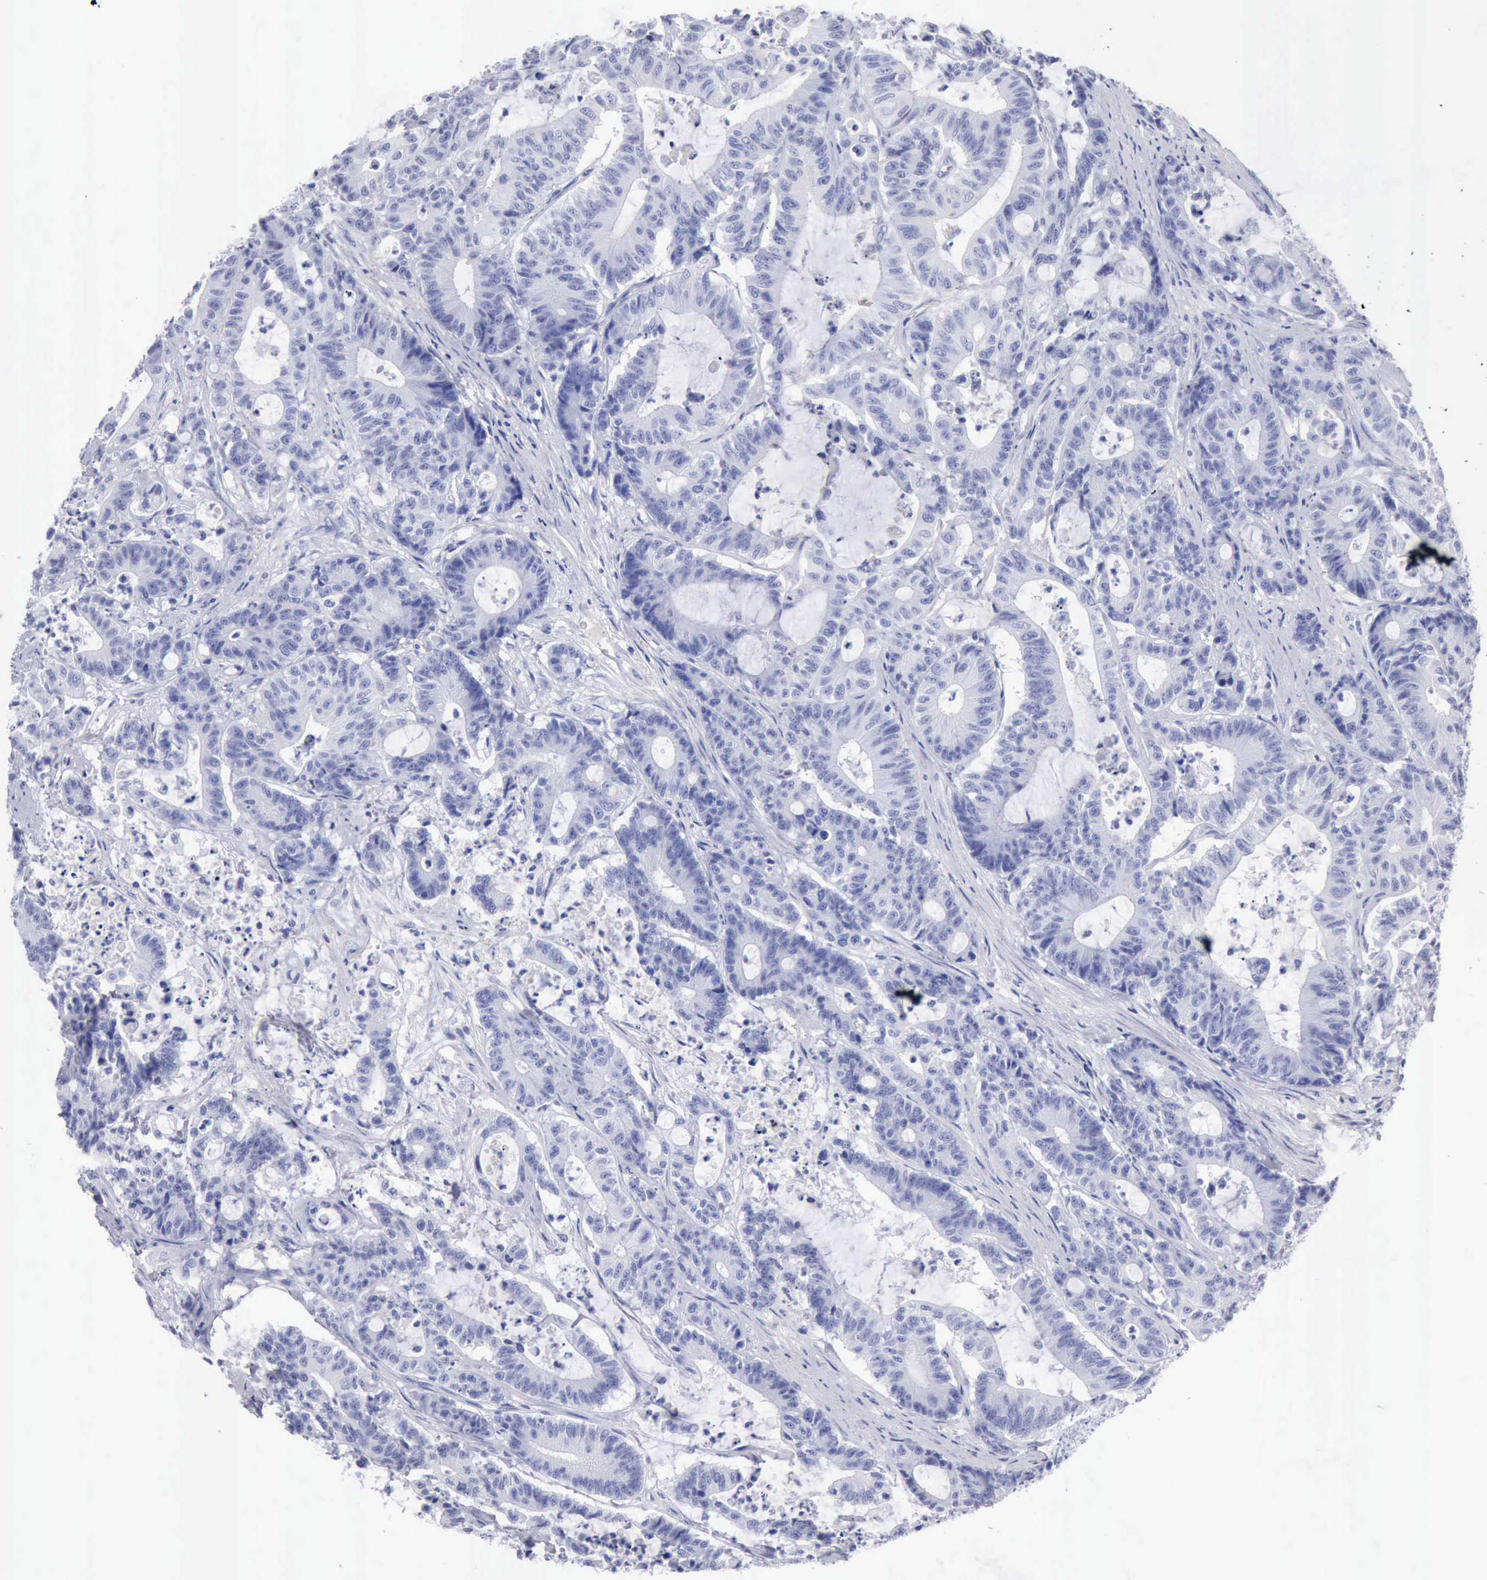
{"staining": {"intensity": "negative", "quantity": "none", "location": "none"}, "tissue": "colorectal cancer", "cell_type": "Tumor cells", "image_type": "cancer", "snomed": [{"axis": "morphology", "description": "Adenocarcinoma, NOS"}, {"axis": "topography", "description": "Colon"}], "caption": "DAB immunohistochemical staining of colorectal adenocarcinoma shows no significant staining in tumor cells.", "gene": "CYP19A1", "patient": {"sex": "female", "age": 84}}